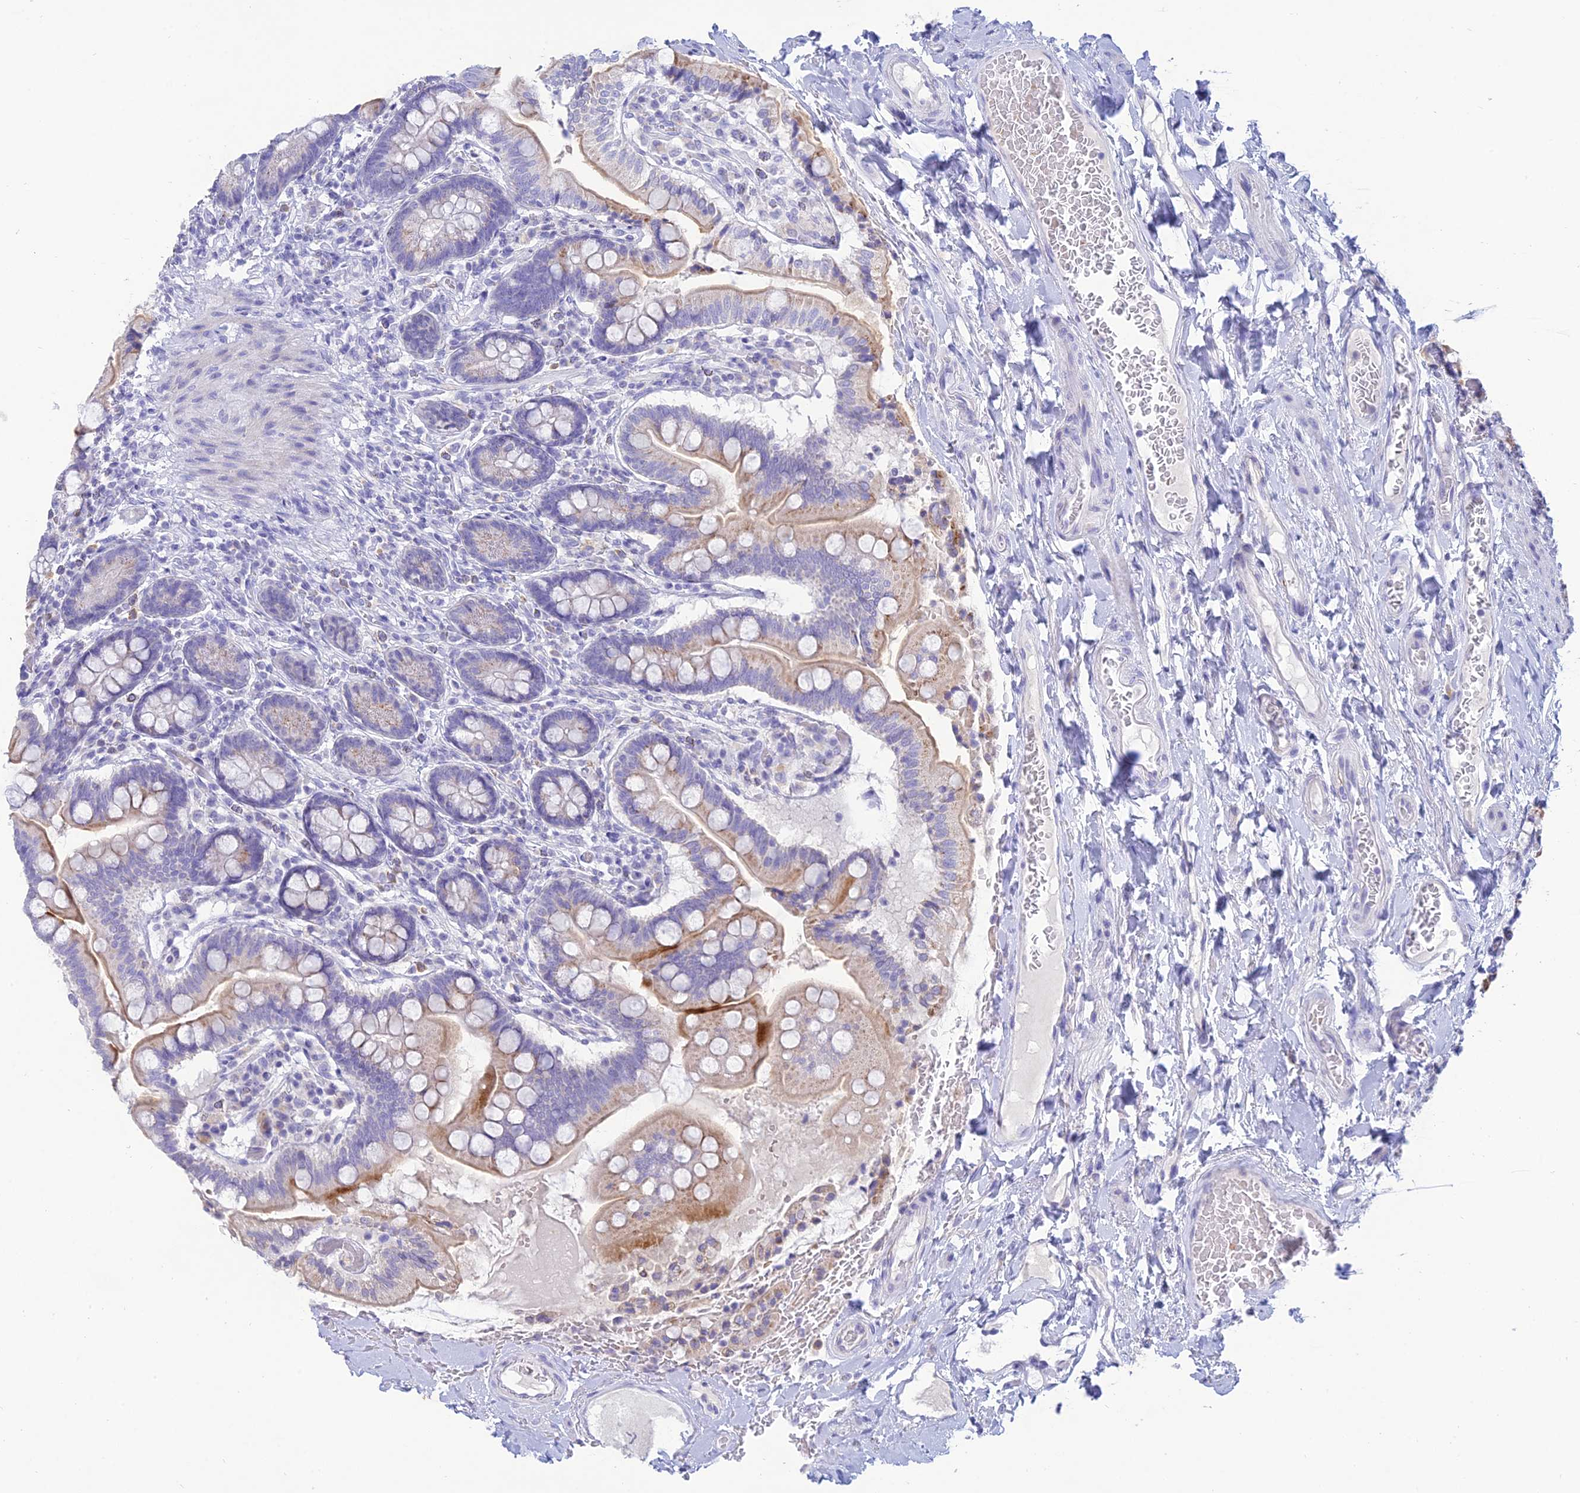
{"staining": {"intensity": "strong", "quantity": "<25%", "location": "cytoplasmic/membranous"}, "tissue": "small intestine", "cell_type": "Glandular cells", "image_type": "normal", "snomed": [{"axis": "morphology", "description": "Normal tissue, NOS"}, {"axis": "topography", "description": "Small intestine"}], "caption": "Small intestine stained with immunohistochemistry demonstrates strong cytoplasmic/membranous expression in approximately <25% of glandular cells. The staining was performed using DAB (3,3'-diaminobenzidine) to visualize the protein expression in brown, while the nuclei were stained in blue with hematoxylin (Magnification: 20x).", "gene": "MAL2", "patient": {"sex": "female", "age": 64}}